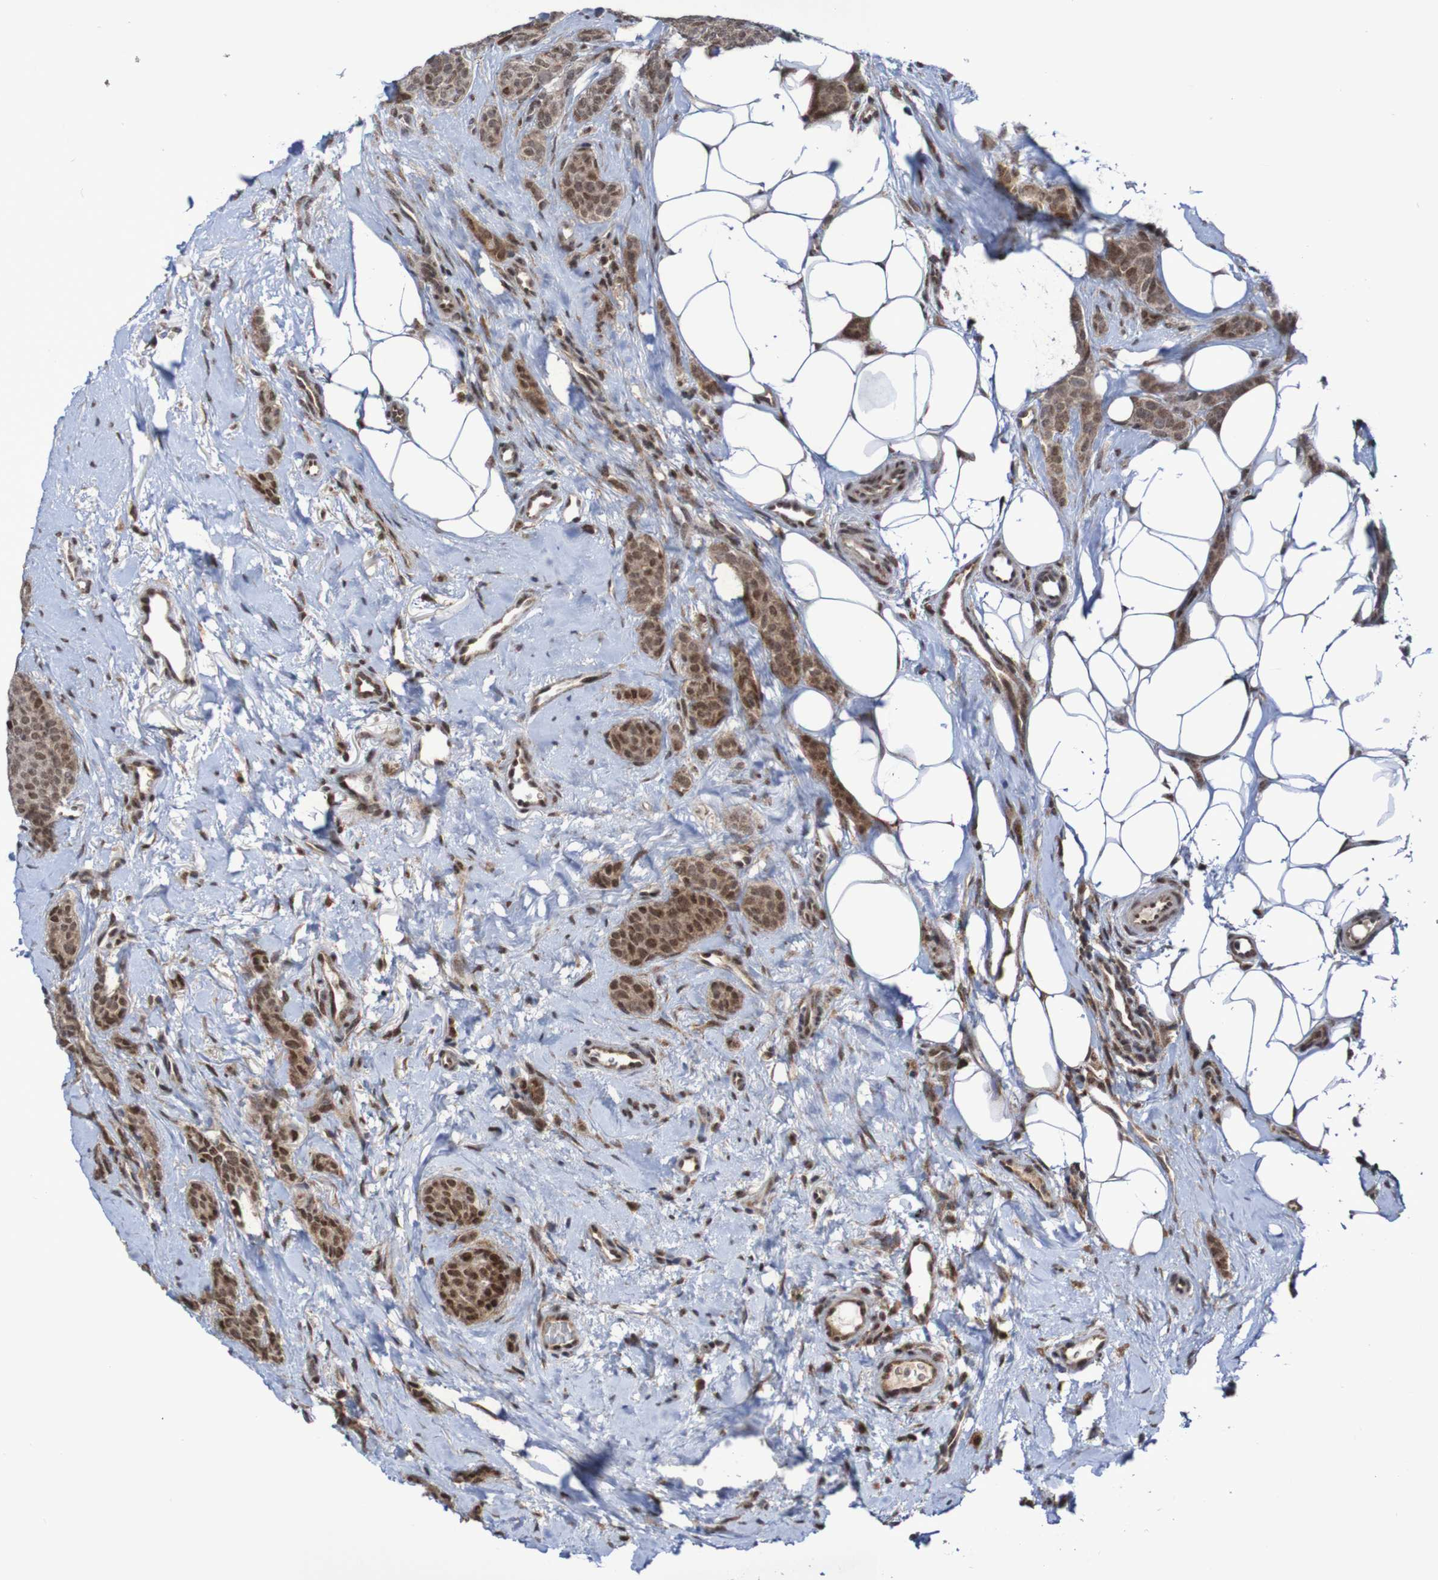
{"staining": {"intensity": "moderate", "quantity": ">75%", "location": "cytoplasmic/membranous,nuclear"}, "tissue": "breast cancer", "cell_type": "Tumor cells", "image_type": "cancer", "snomed": [{"axis": "morphology", "description": "Lobular carcinoma"}, {"axis": "topography", "description": "Skin"}, {"axis": "topography", "description": "Breast"}], "caption": "Lobular carcinoma (breast) stained for a protein shows moderate cytoplasmic/membranous and nuclear positivity in tumor cells.", "gene": "ITLN1", "patient": {"sex": "female", "age": 46}}